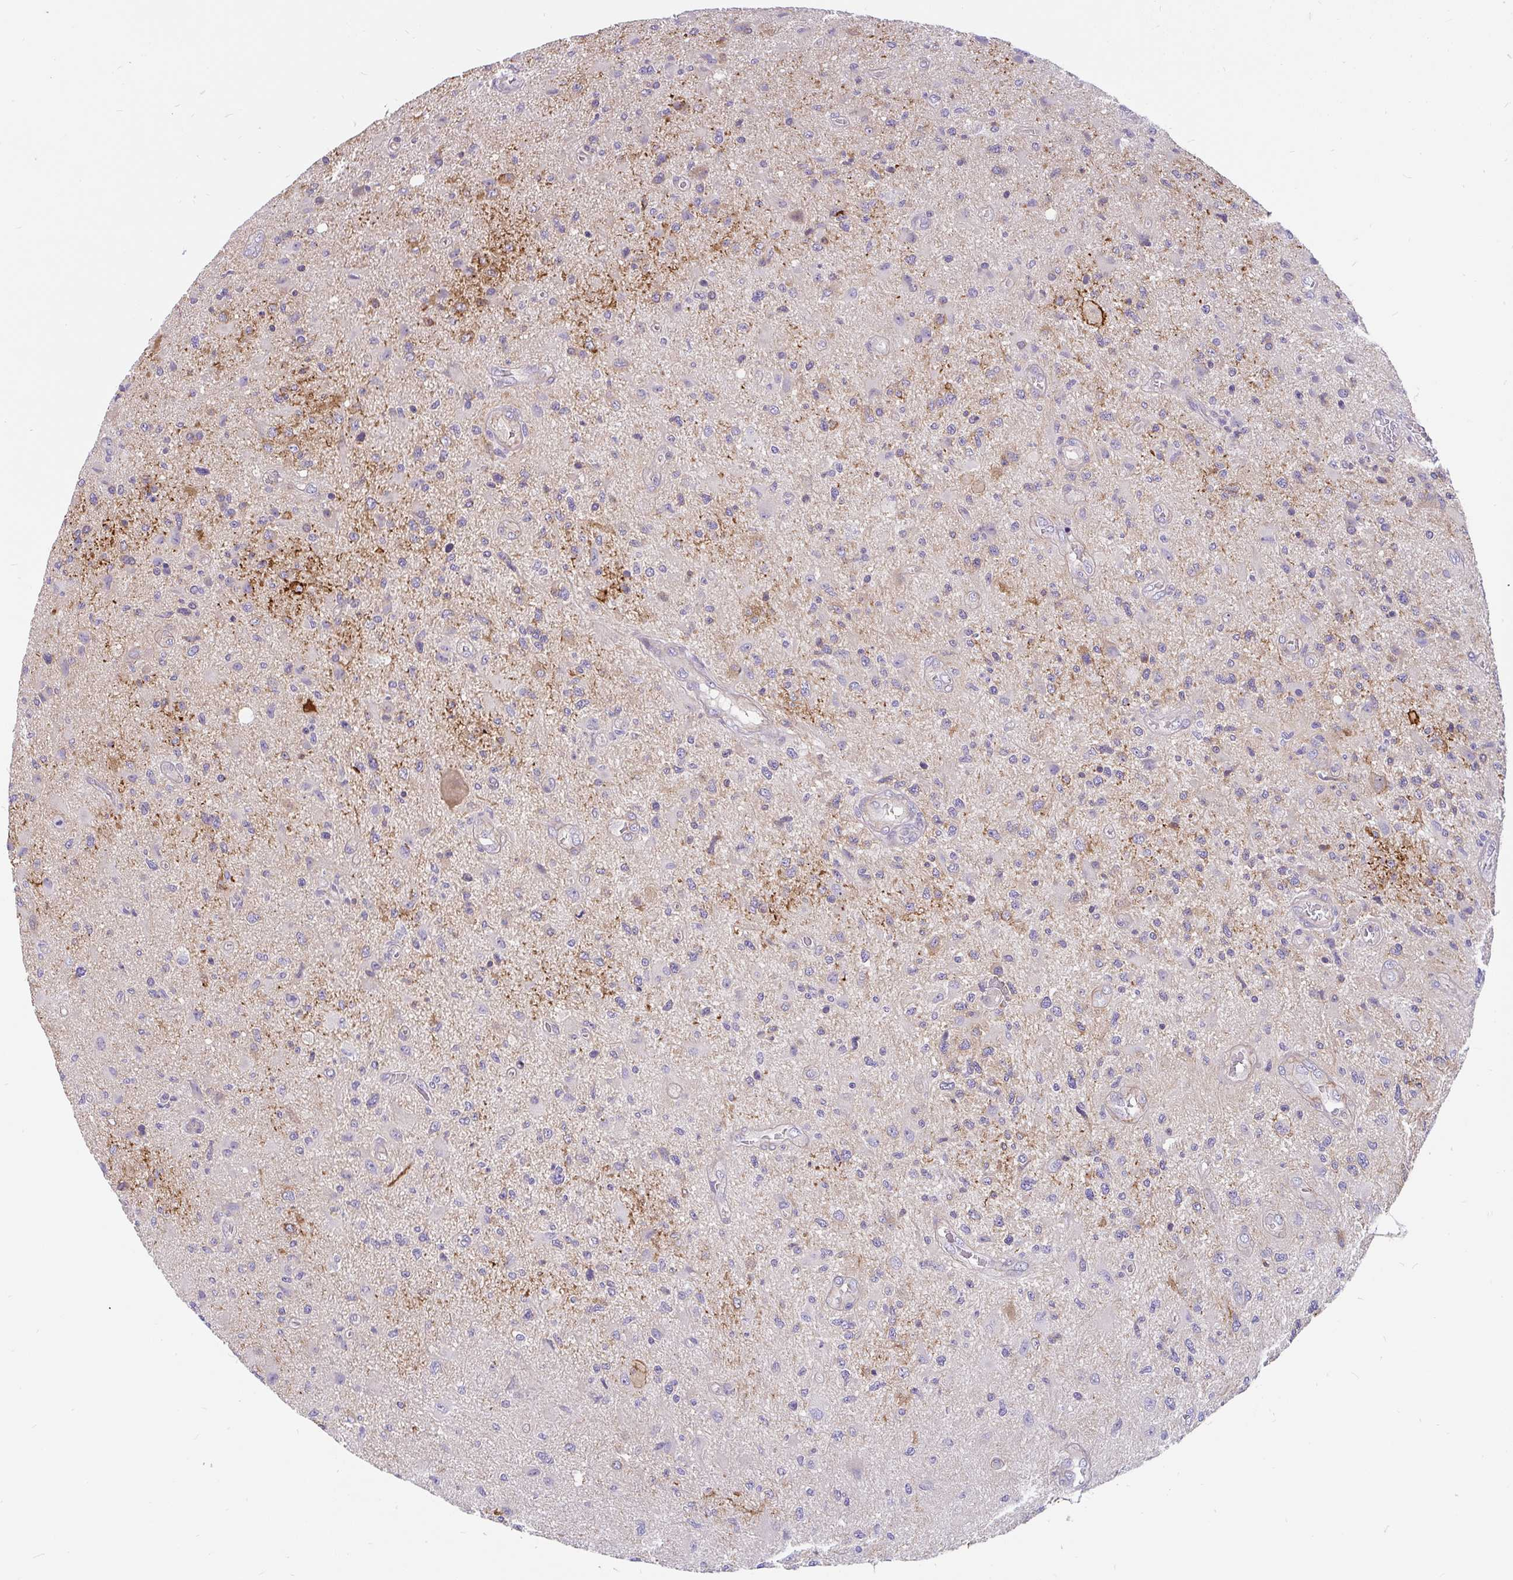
{"staining": {"intensity": "moderate", "quantity": "<25%", "location": "cytoplasmic/membranous"}, "tissue": "glioma", "cell_type": "Tumor cells", "image_type": "cancer", "snomed": [{"axis": "morphology", "description": "Glioma, malignant, High grade"}, {"axis": "topography", "description": "Brain"}], "caption": "Glioma stained with a protein marker demonstrates moderate staining in tumor cells.", "gene": "LRRC26", "patient": {"sex": "male", "age": 67}}